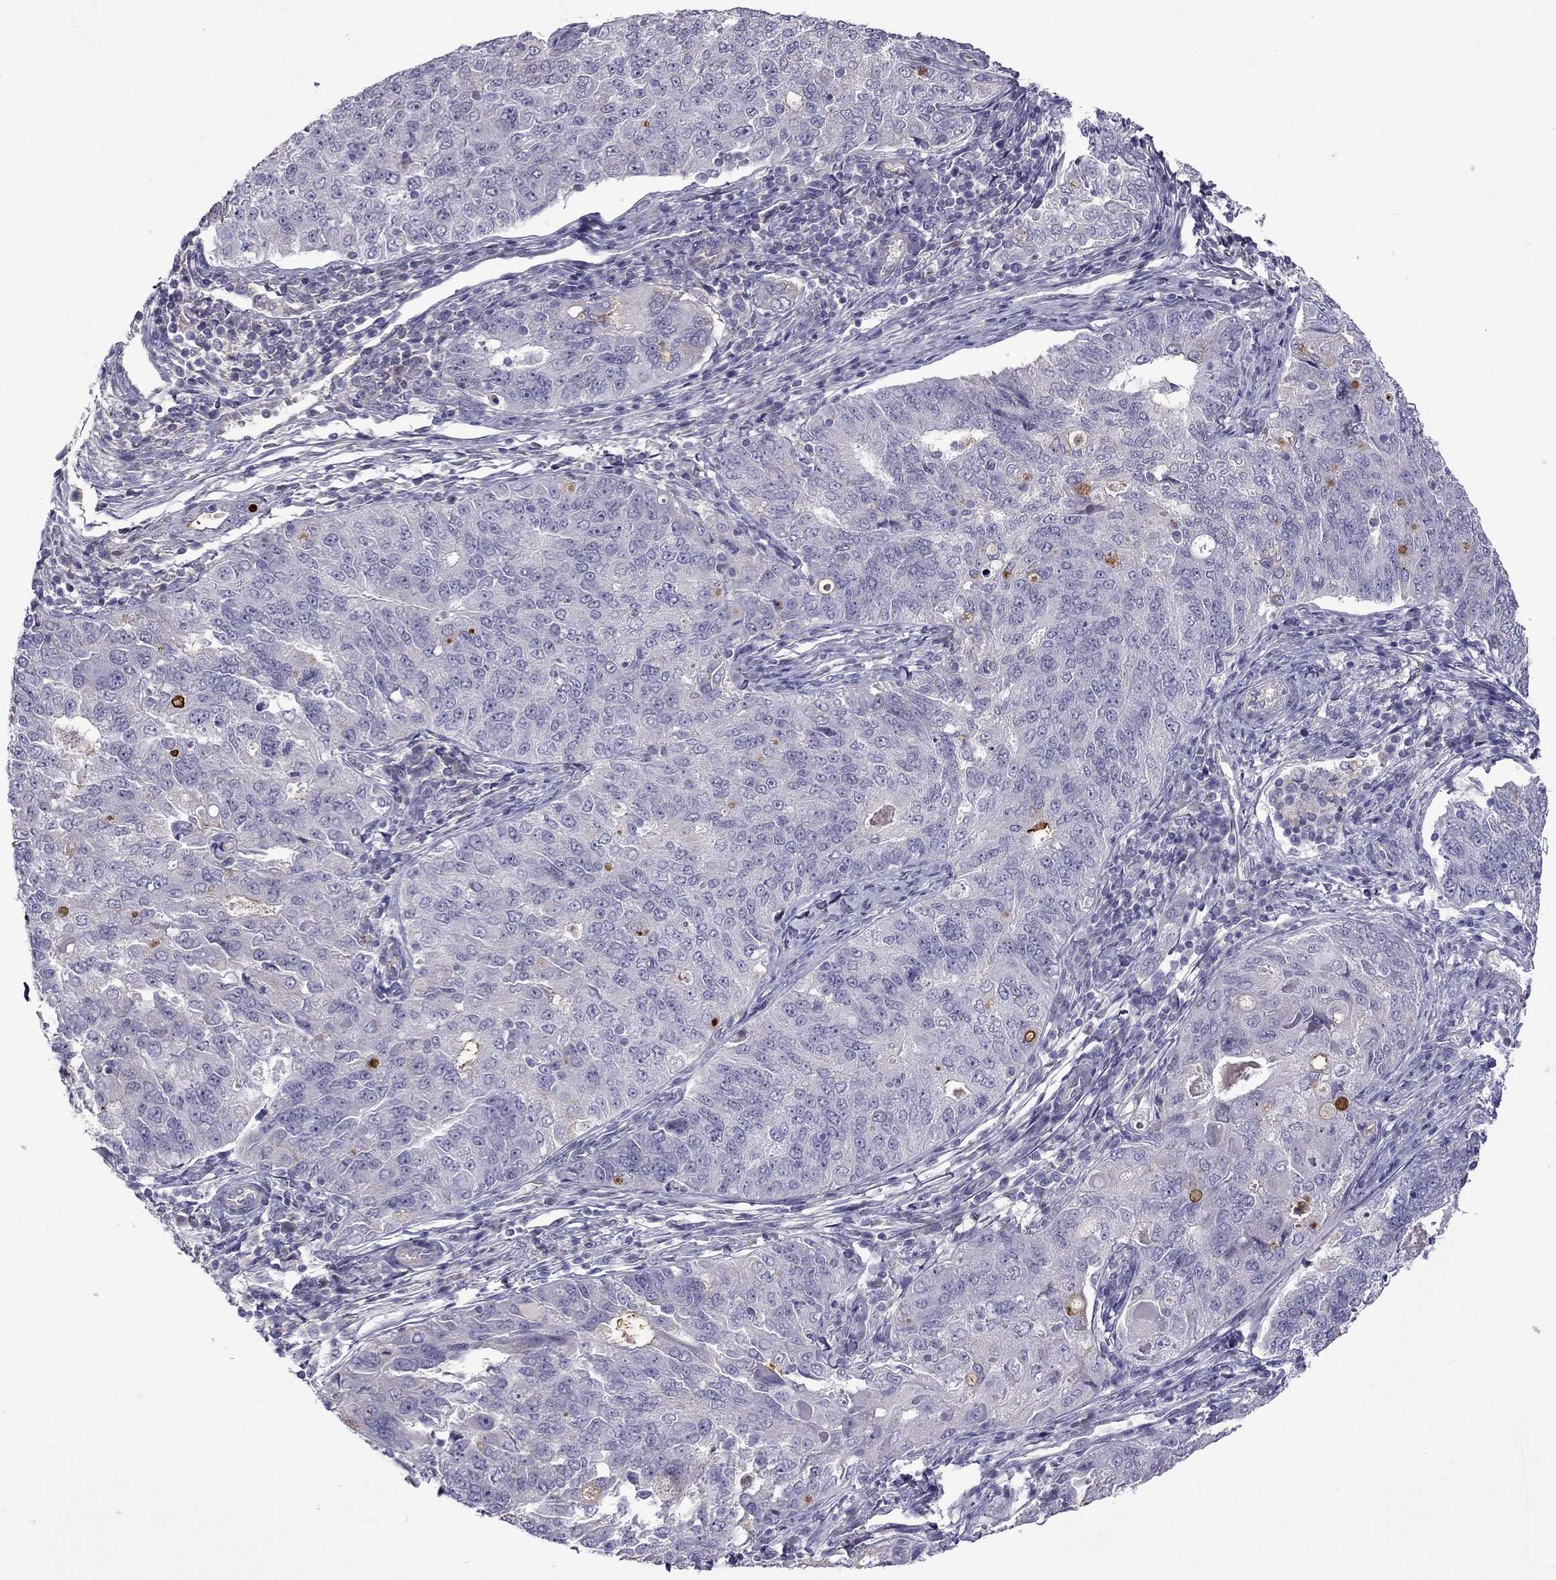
{"staining": {"intensity": "negative", "quantity": "none", "location": "none"}, "tissue": "endometrial cancer", "cell_type": "Tumor cells", "image_type": "cancer", "snomed": [{"axis": "morphology", "description": "Adenocarcinoma, NOS"}, {"axis": "topography", "description": "Endometrium"}], "caption": "Immunohistochemistry (IHC) photomicrograph of neoplastic tissue: human endometrial adenocarcinoma stained with DAB (3,3'-diaminobenzidine) displays no significant protein positivity in tumor cells.", "gene": "STOML3", "patient": {"sex": "female", "age": 43}}